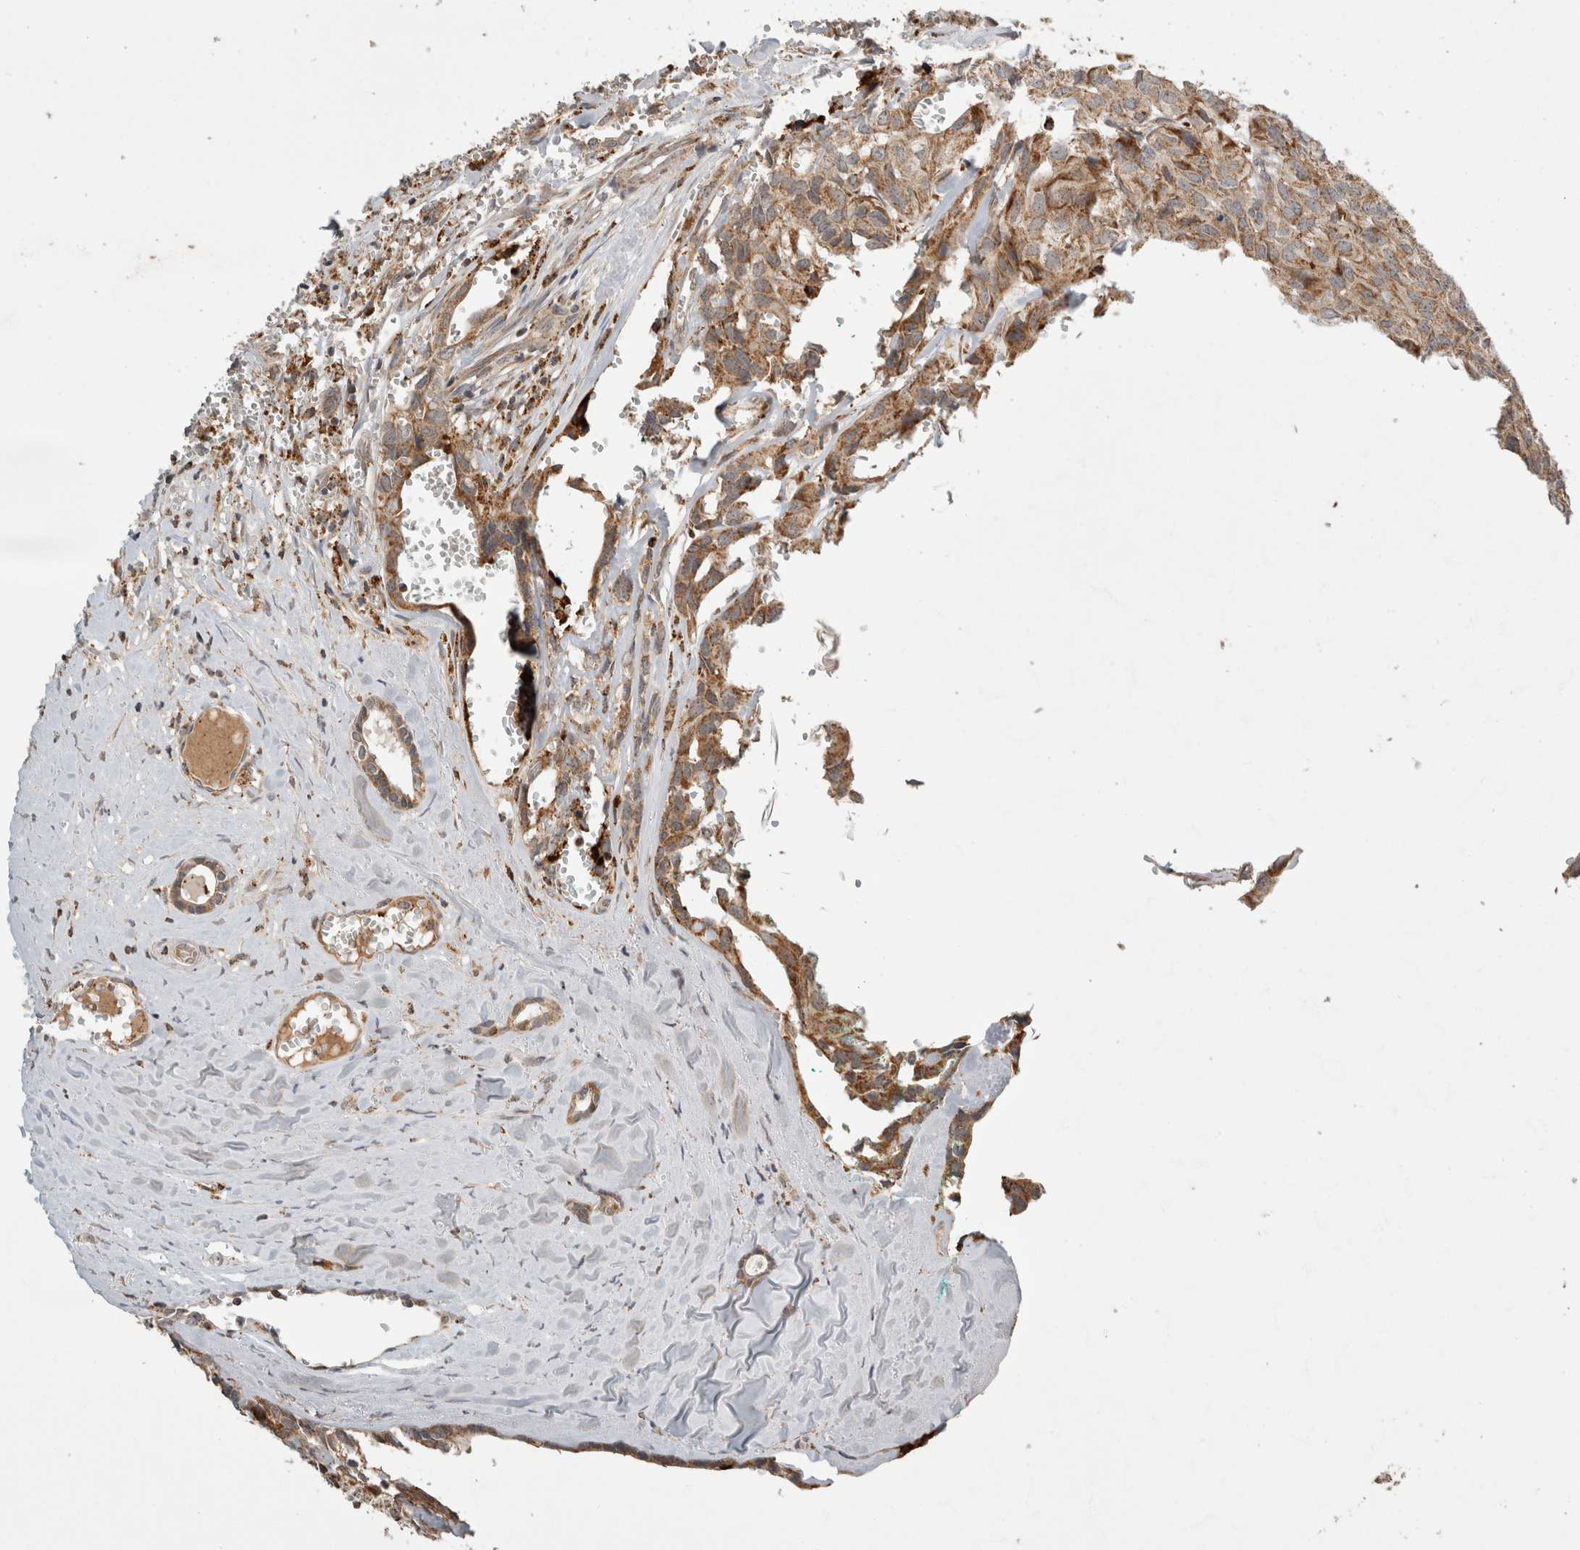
{"staining": {"intensity": "moderate", "quantity": ">75%", "location": "cytoplasmic/membranous"}, "tissue": "head and neck cancer", "cell_type": "Tumor cells", "image_type": "cancer", "snomed": [{"axis": "morphology", "description": "Adenocarcinoma, NOS"}, {"axis": "topography", "description": "Salivary gland, NOS"}, {"axis": "topography", "description": "Head-Neck"}], "caption": "IHC image of head and neck adenocarcinoma stained for a protein (brown), which displays medium levels of moderate cytoplasmic/membranous staining in about >75% of tumor cells.", "gene": "HROB", "patient": {"sex": "female", "age": 76}}